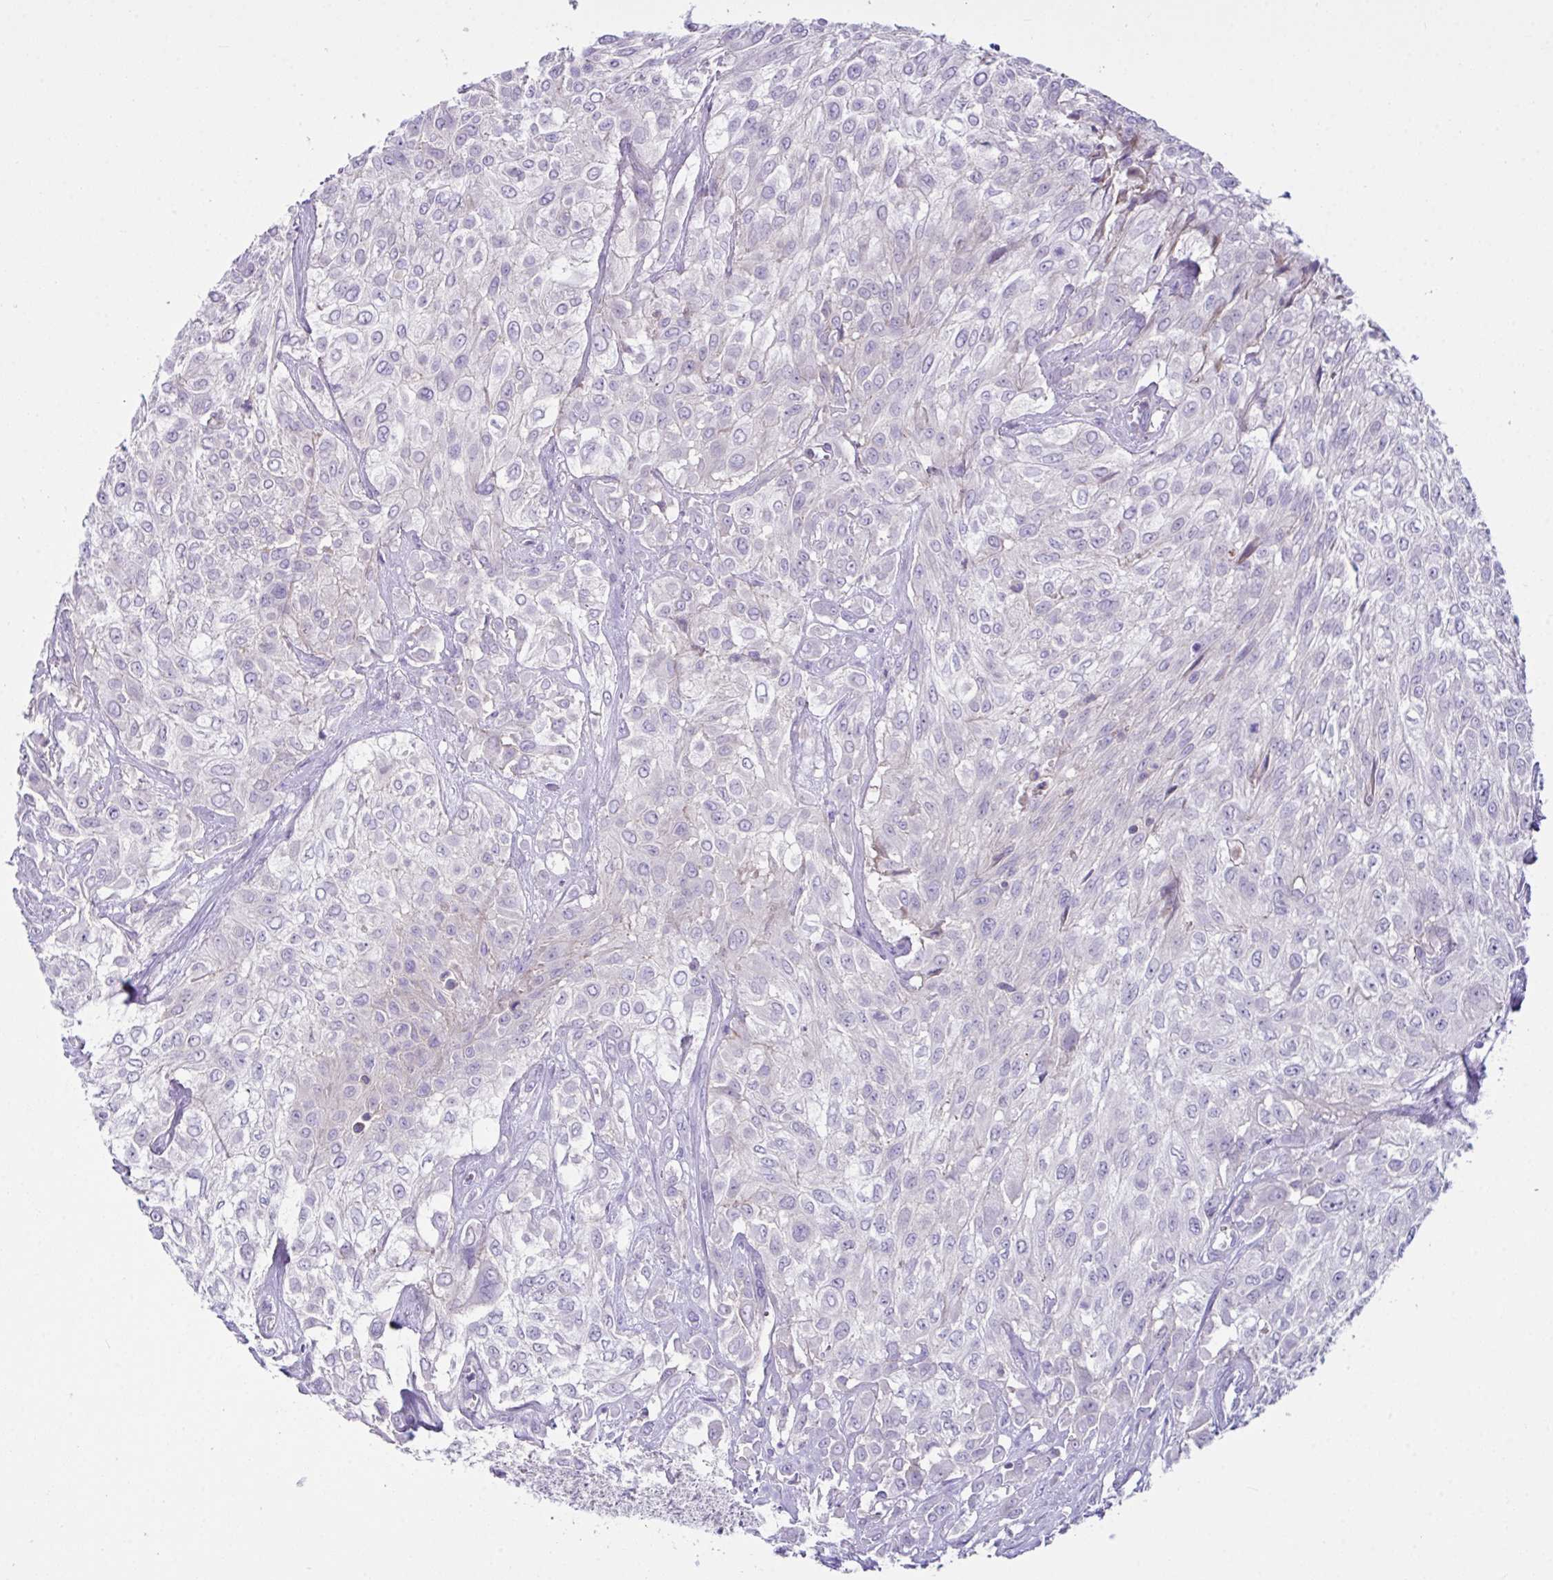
{"staining": {"intensity": "negative", "quantity": "none", "location": "none"}, "tissue": "urothelial cancer", "cell_type": "Tumor cells", "image_type": "cancer", "snomed": [{"axis": "morphology", "description": "Urothelial carcinoma, High grade"}, {"axis": "topography", "description": "Urinary bladder"}], "caption": "Urothelial cancer was stained to show a protein in brown. There is no significant expression in tumor cells. (DAB (3,3'-diaminobenzidine) IHC with hematoxylin counter stain).", "gene": "D2HGDH", "patient": {"sex": "male", "age": 57}}